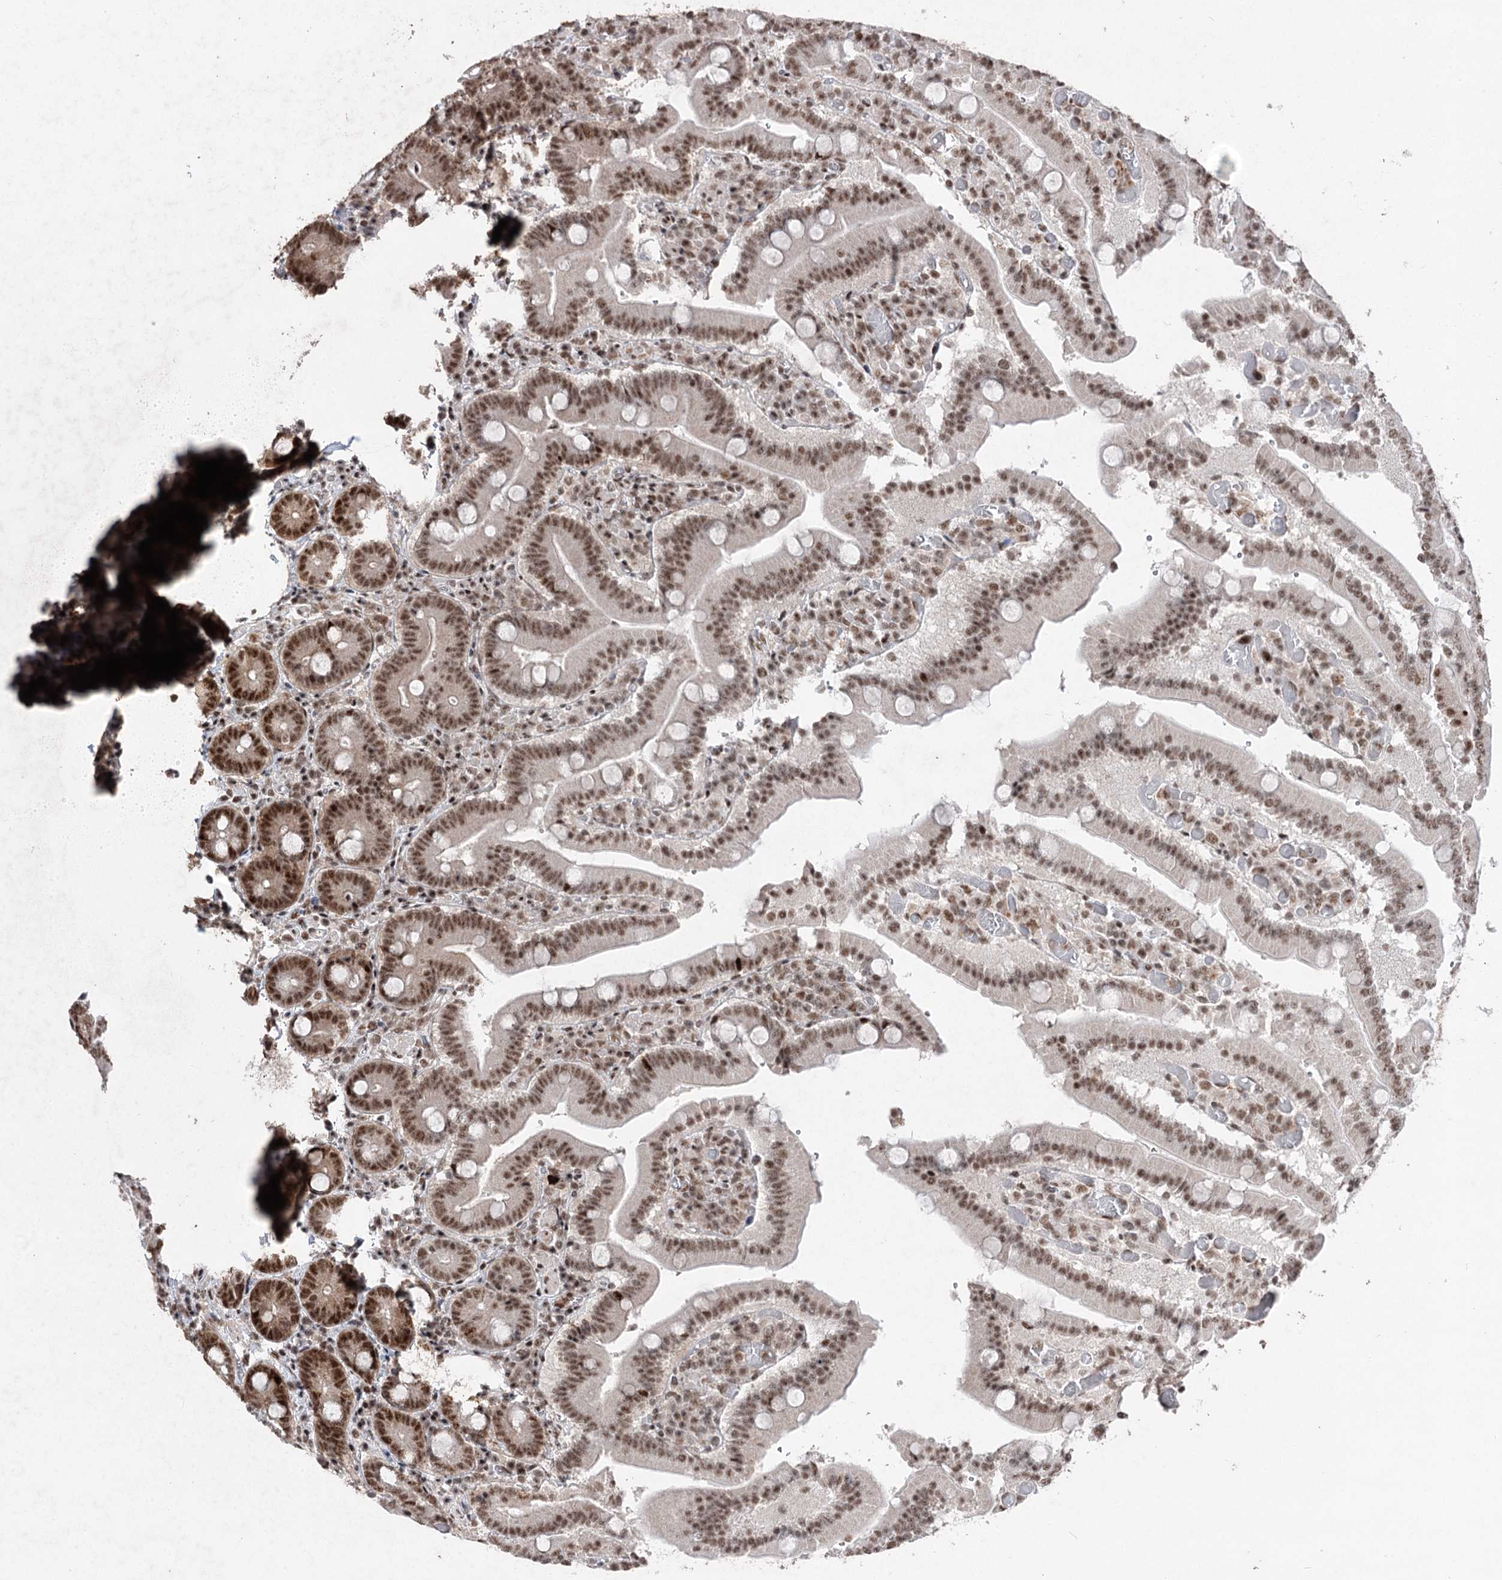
{"staining": {"intensity": "strong", "quantity": ">75%", "location": "nuclear"}, "tissue": "duodenum", "cell_type": "Glandular cells", "image_type": "normal", "snomed": [{"axis": "morphology", "description": "Normal tissue, NOS"}, {"axis": "topography", "description": "Duodenum"}], "caption": "A brown stain labels strong nuclear positivity of a protein in glandular cells of benign duodenum. (DAB IHC, brown staining for protein, blue staining for nuclei).", "gene": "PDCD4", "patient": {"sex": "female", "age": 62}}